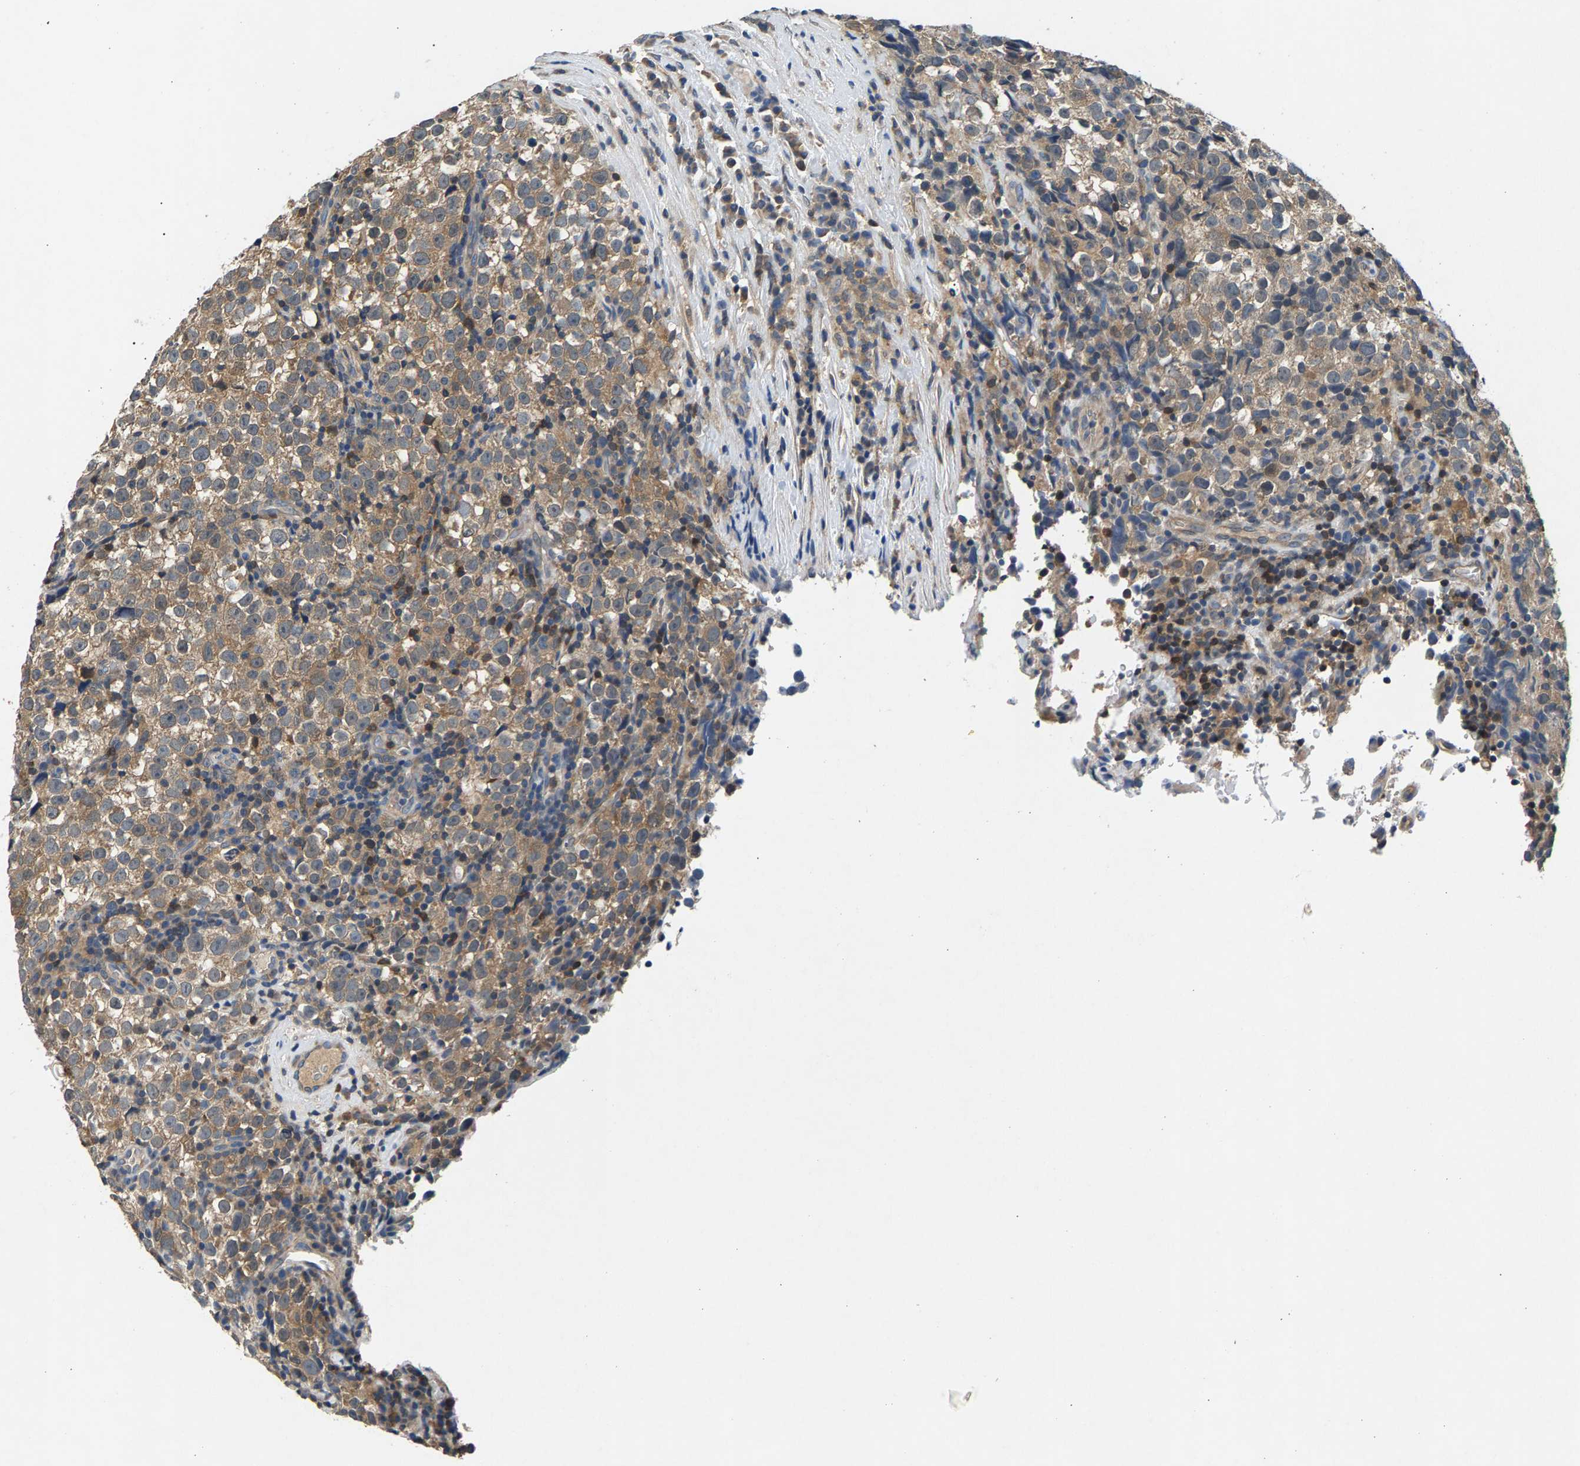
{"staining": {"intensity": "moderate", "quantity": ">75%", "location": "cytoplasmic/membranous"}, "tissue": "testis cancer", "cell_type": "Tumor cells", "image_type": "cancer", "snomed": [{"axis": "morphology", "description": "Normal tissue, NOS"}, {"axis": "morphology", "description": "Seminoma, NOS"}, {"axis": "topography", "description": "Testis"}], "caption": "High-magnification brightfield microscopy of testis cancer stained with DAB (3,3'-diaminobenzidine) (brown) and counterstained with hematoxylin (blue). tumor cells exhibit moderate cytoplasmic/membranous expression is identified in about>75% of cells.", "gene": "NT5C", "patient": {"sex": "male", "age": 43}}